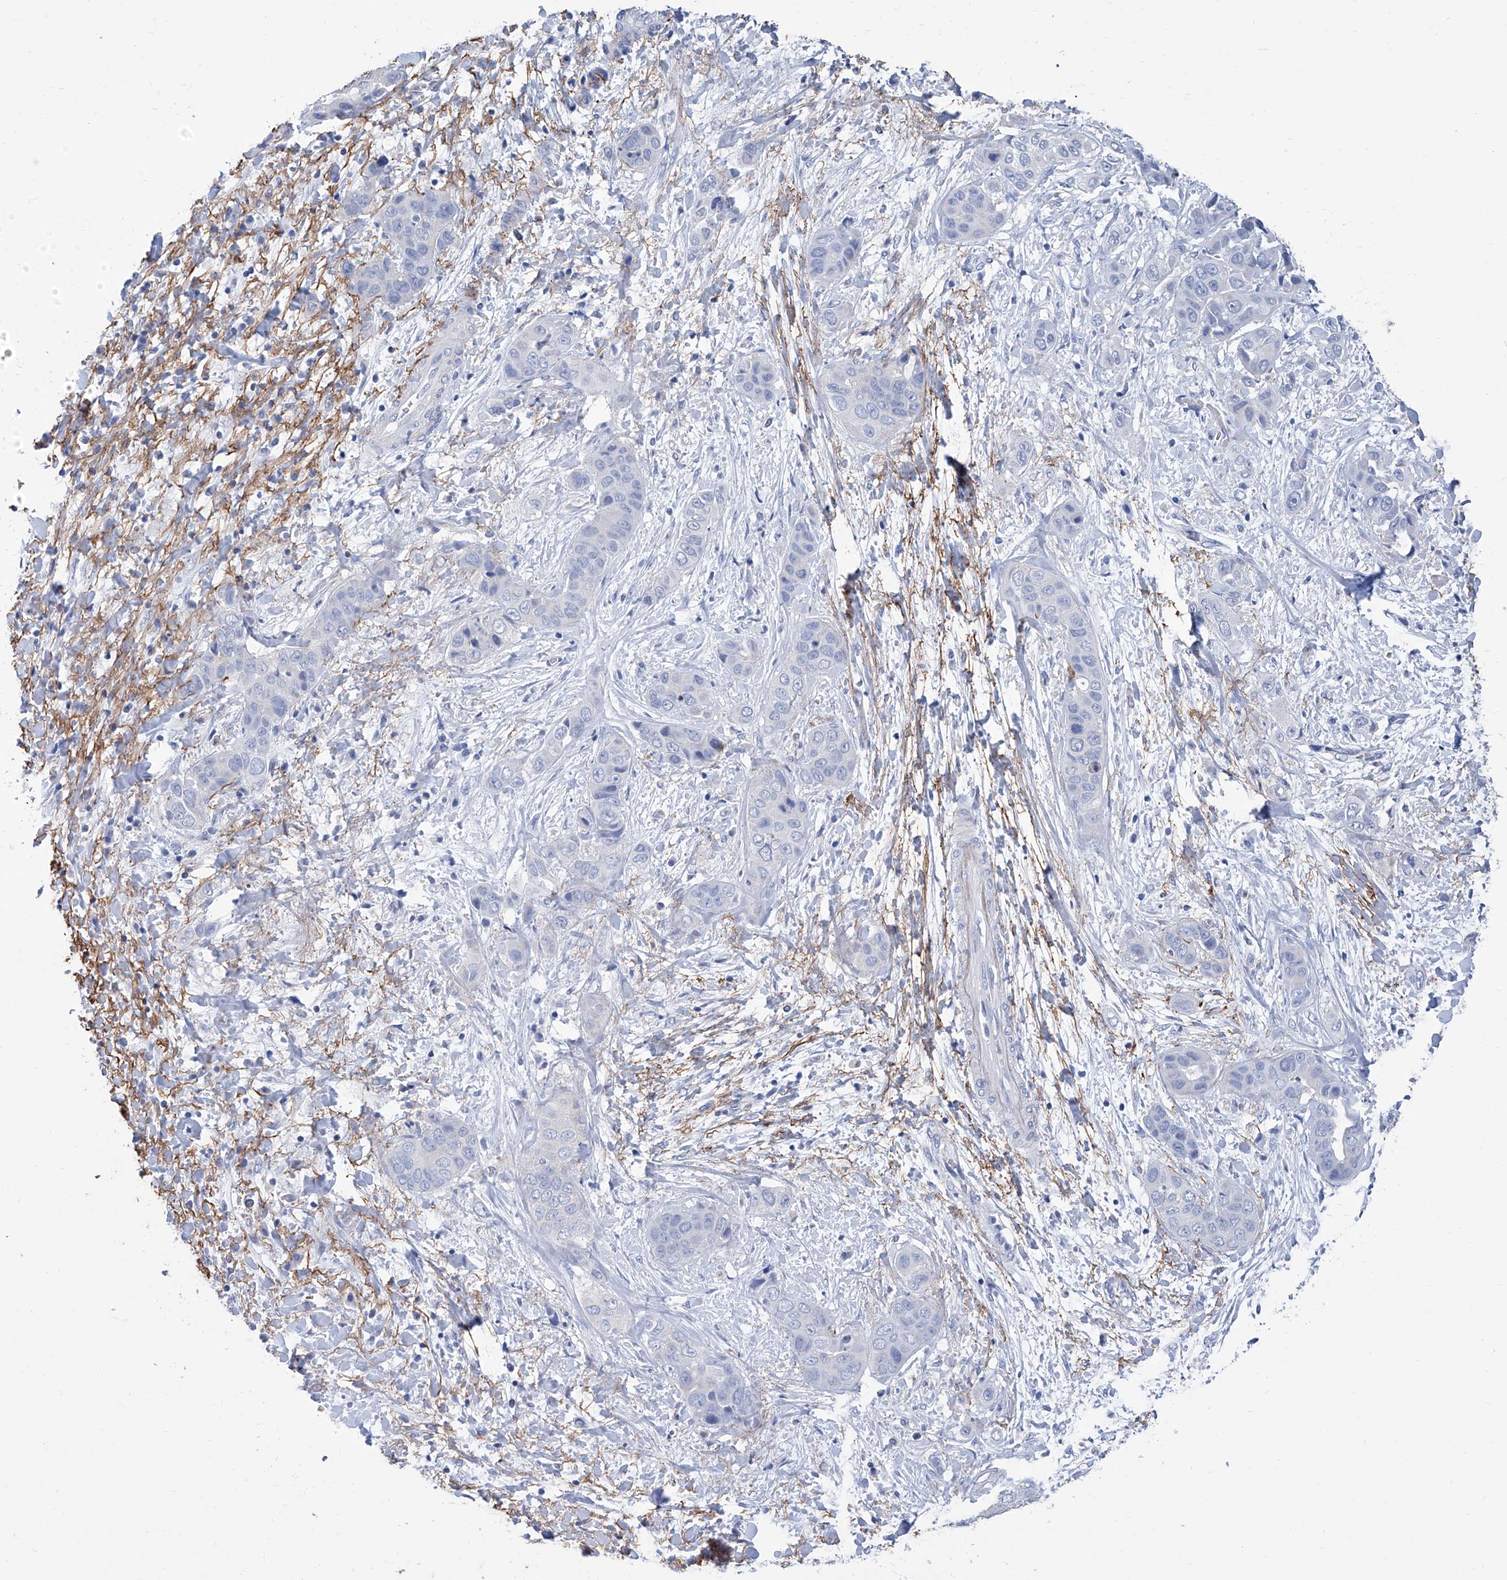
{"staining": {"intensity": "negative", "quantity": "none", "location": "none"}, "tissue": "liver cancer", "cell_type": "Tumor cells", "image_type": "cancer", "snomed": [{"axis": "morphology", "description": "Cholangiocarcinoma"}, {"axis": "topography", "description": "Liver"}], "caption": "There is no significant expression in tumor cells of cholangiocarcinoma (liver).", "gene": "SMS", "patient": {"sex": "female", "age": 52}}